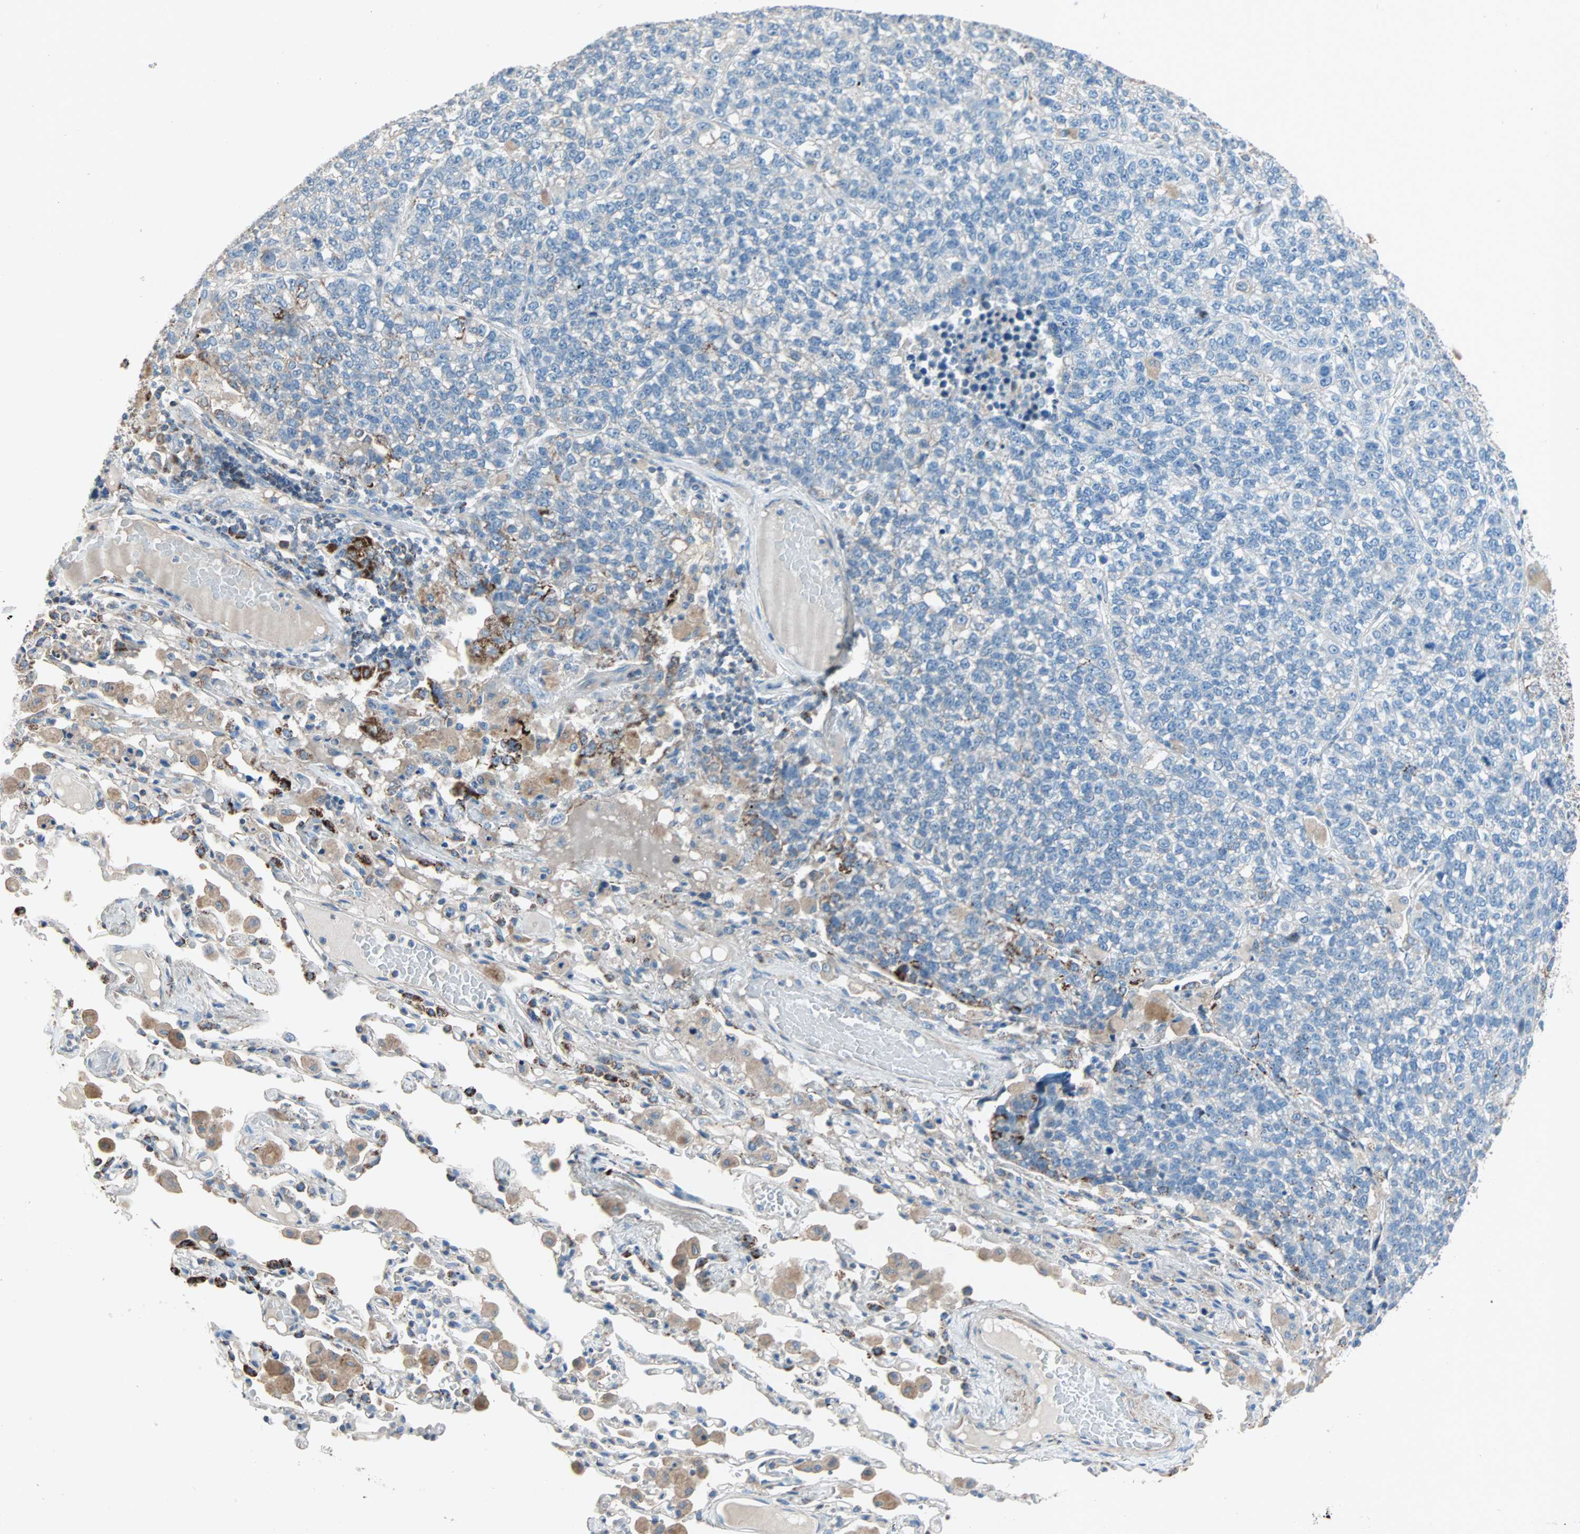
{"staining": {"intensity": "negative", "quantity": "none", "location": "none"}, "tissue": "lung cancer", "cell_type": "Tumor cells", "image_type": "cancer", "snomed": [{"axis": "morphology", "description": "Adenocarcinoma, NOS"}, {"axis": "topography", "description": "Lung"}], "caption": "Immunohistochemistry (IHC) photomicrograph of neoplastic tissue: human lung cancer (adenocarcinoma) stained with DAB (3,3'-diaminobenzidine) reveals no significant protein expression in tumor cells.", "gene": "ACVRL1", "patient": {"sex": "male", "age": 49}}